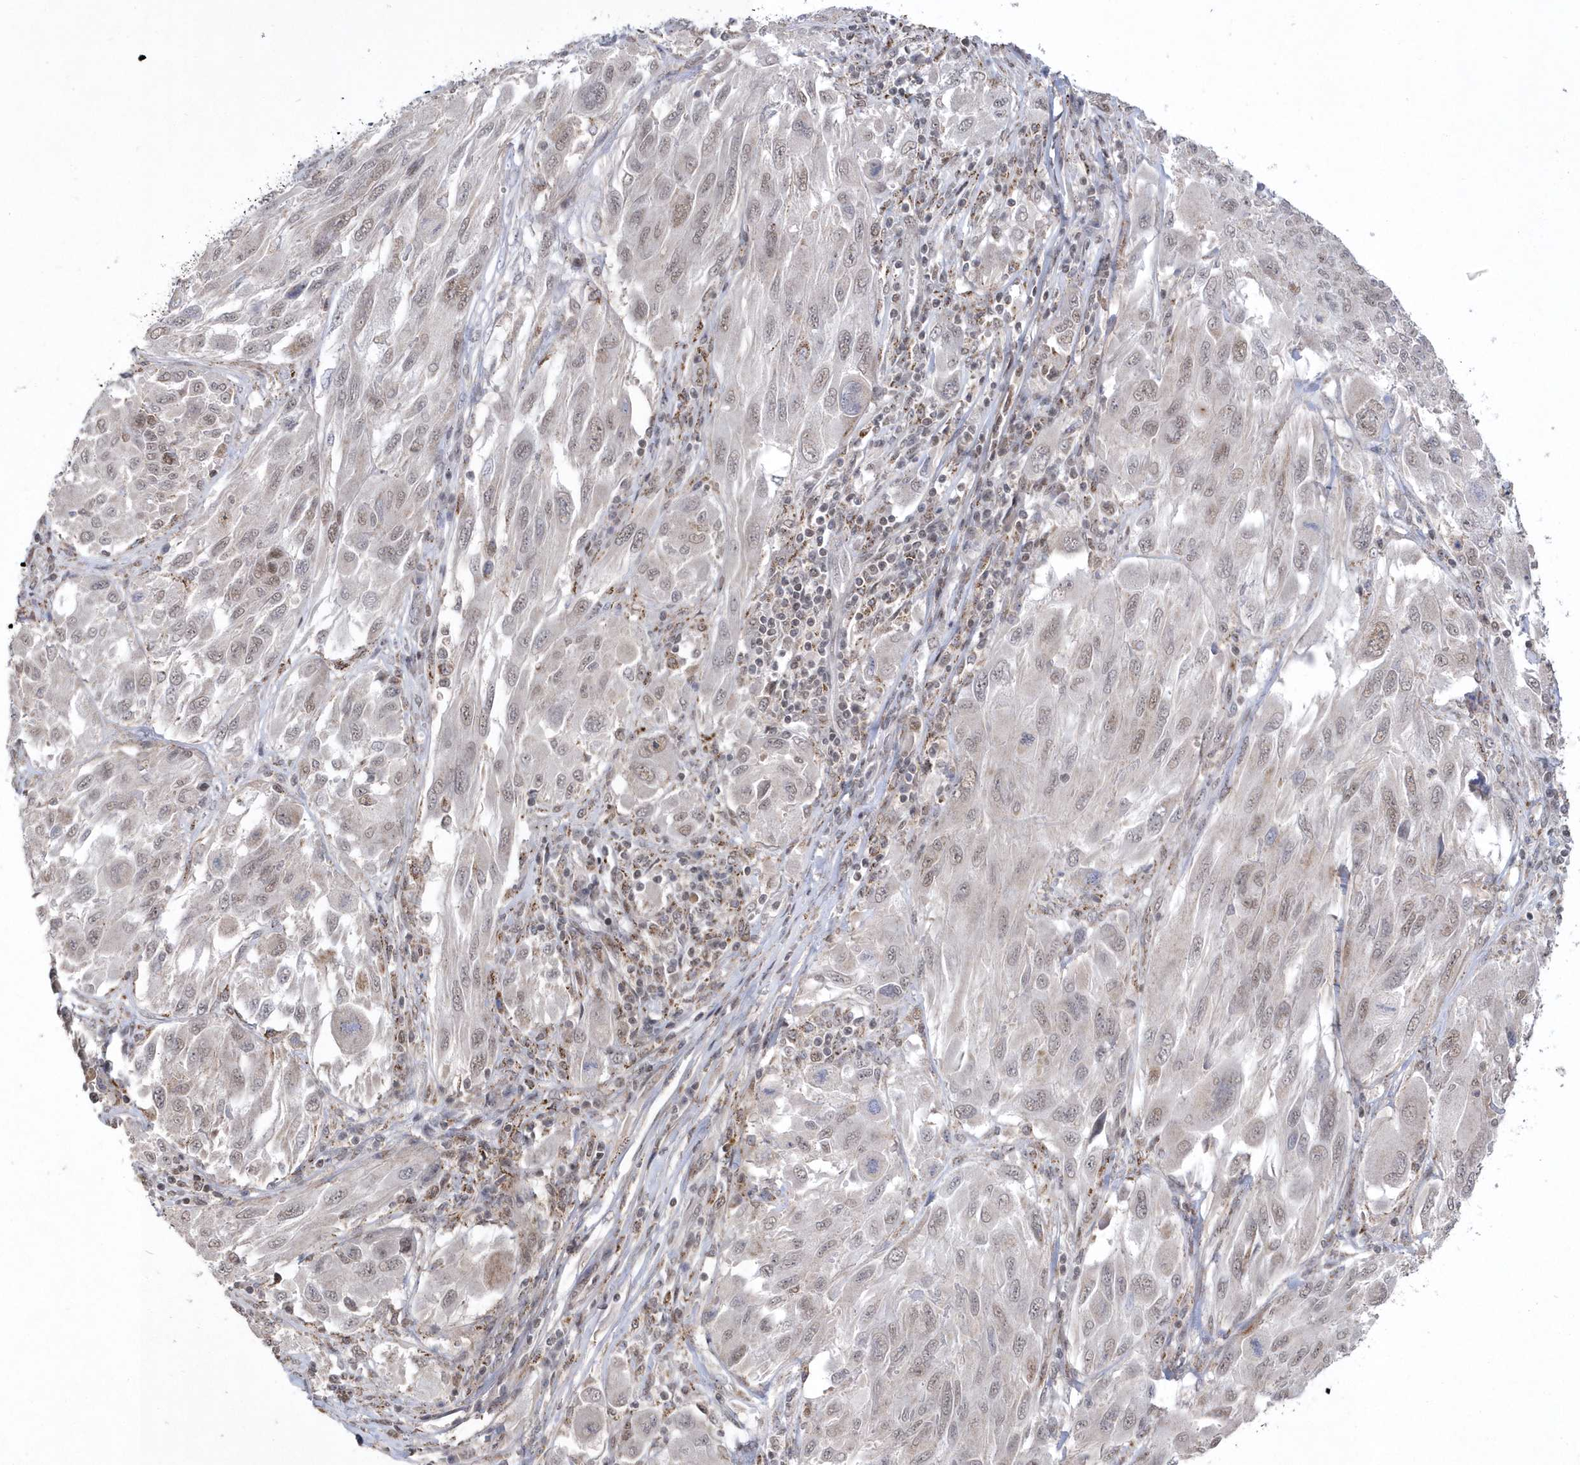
{"staining": {"intensity": "weak", "quantity": "25%-75%", "location": "nuclear"}, "tissue": "melanoma", "cell_type": "Tumor cells", "image_type": "cancer", "snomed": [{"axis": "morphology", "description": "Malignant melanoma, NOS"}, {"axis": "topography", "description": "Skin"}], "caption": "Weak nuclear staining for a protein is appreciated in about 25%-75% of tumor cells of melanoma using IHC.", "gene": "BOD1L1", "patient": {"sex": "female", "age": 91}}